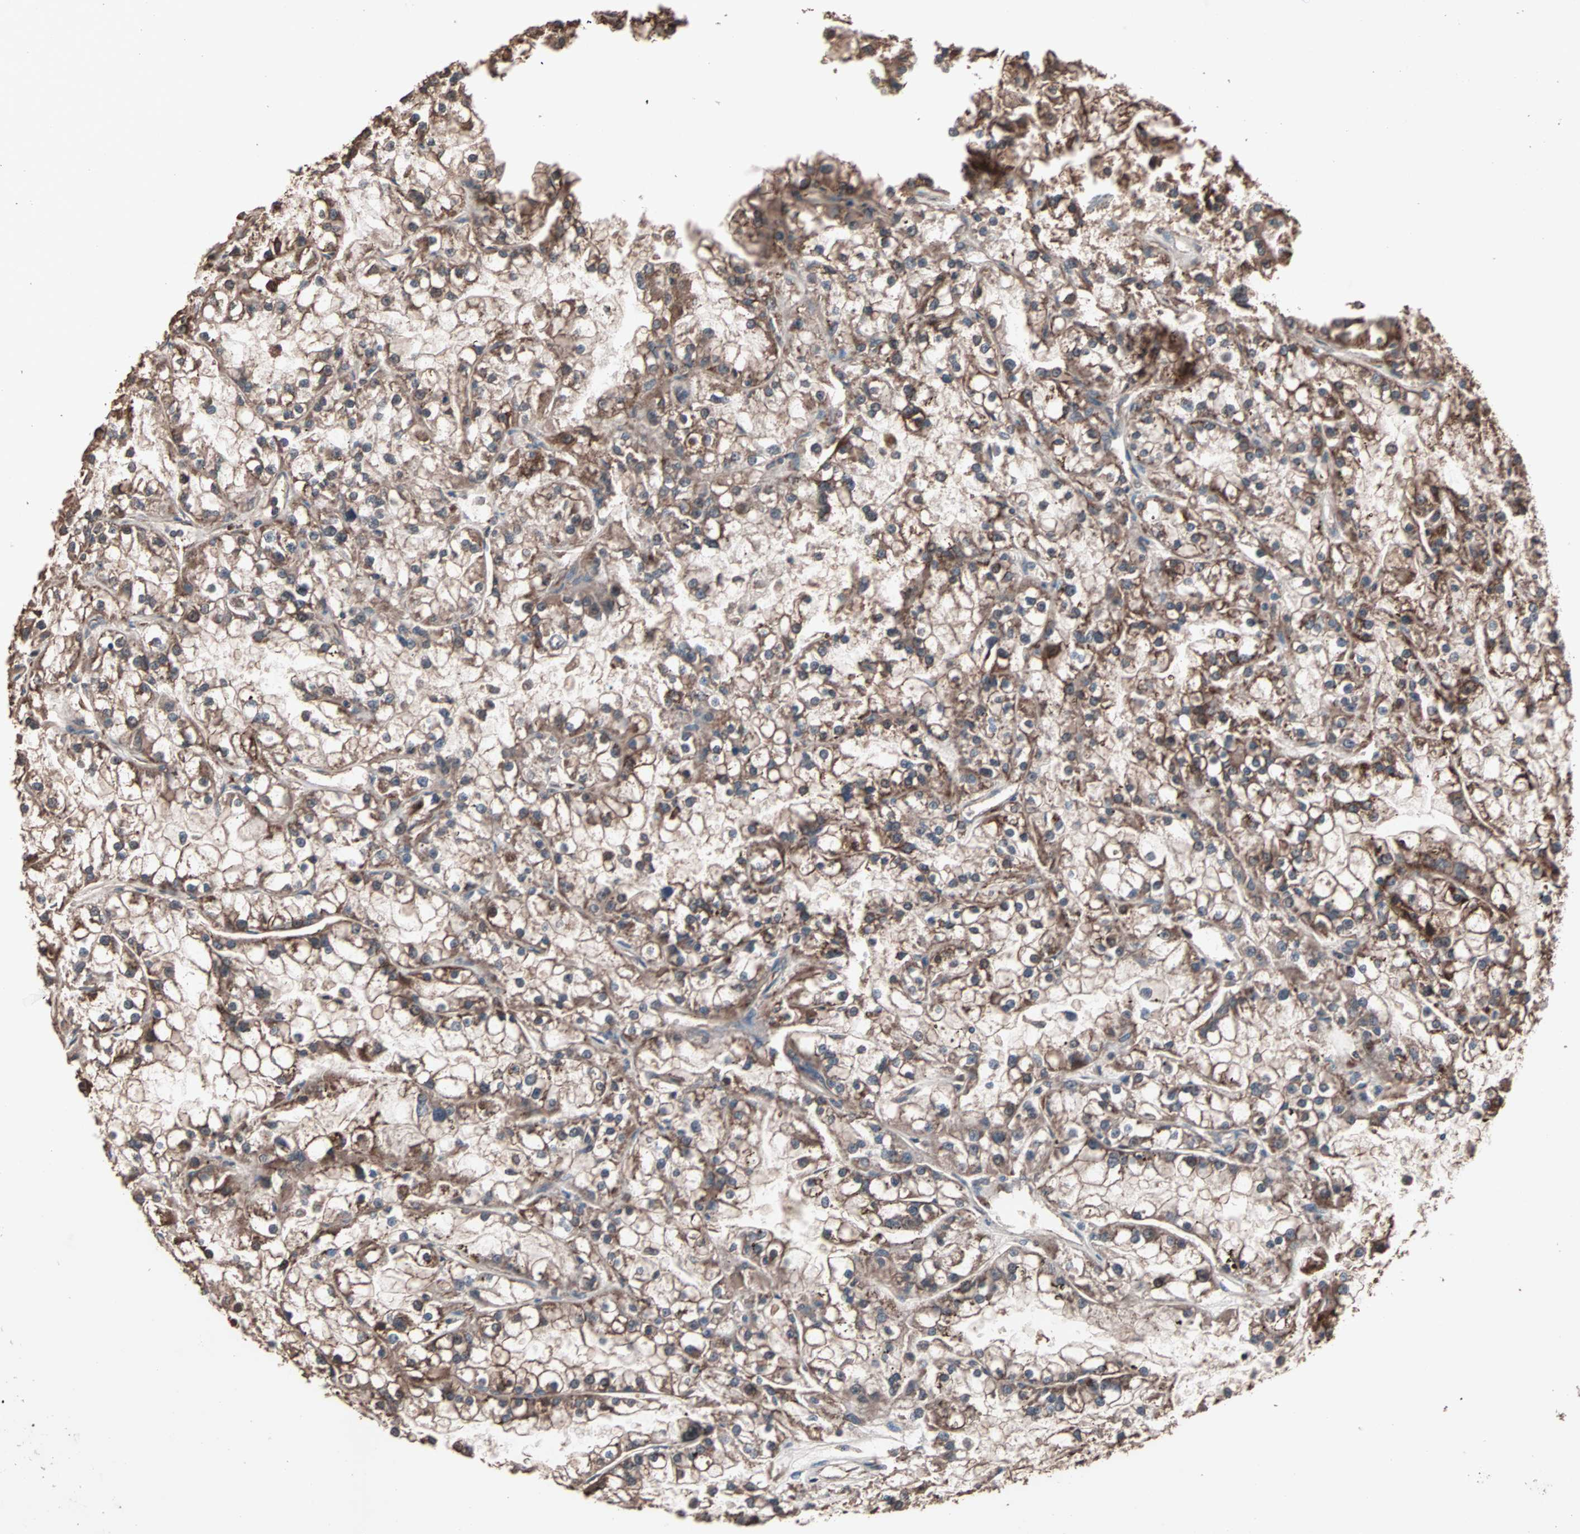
{"staining": {"intensity": "strong", "quantity": ">75%", "location": "cytoplasmic/membranous"}, "tissue": "renal cancer", "cell_type": "Tumor cells", "image_type": "cancer", "snomed": [{"axis": "morphology", "description": "Adenocarcinoma, NOS"}, {"axis": "topography", "description": "Kidney"}], "caption": "Immunohistochemical staining of human renal adenocarcinoma demonstrates high levels of strong cytoplasmic/membranous expression in about >75% of tumor cells.", "gene": "MRPL2", "patient": {"sex": "female", "age": 52}}